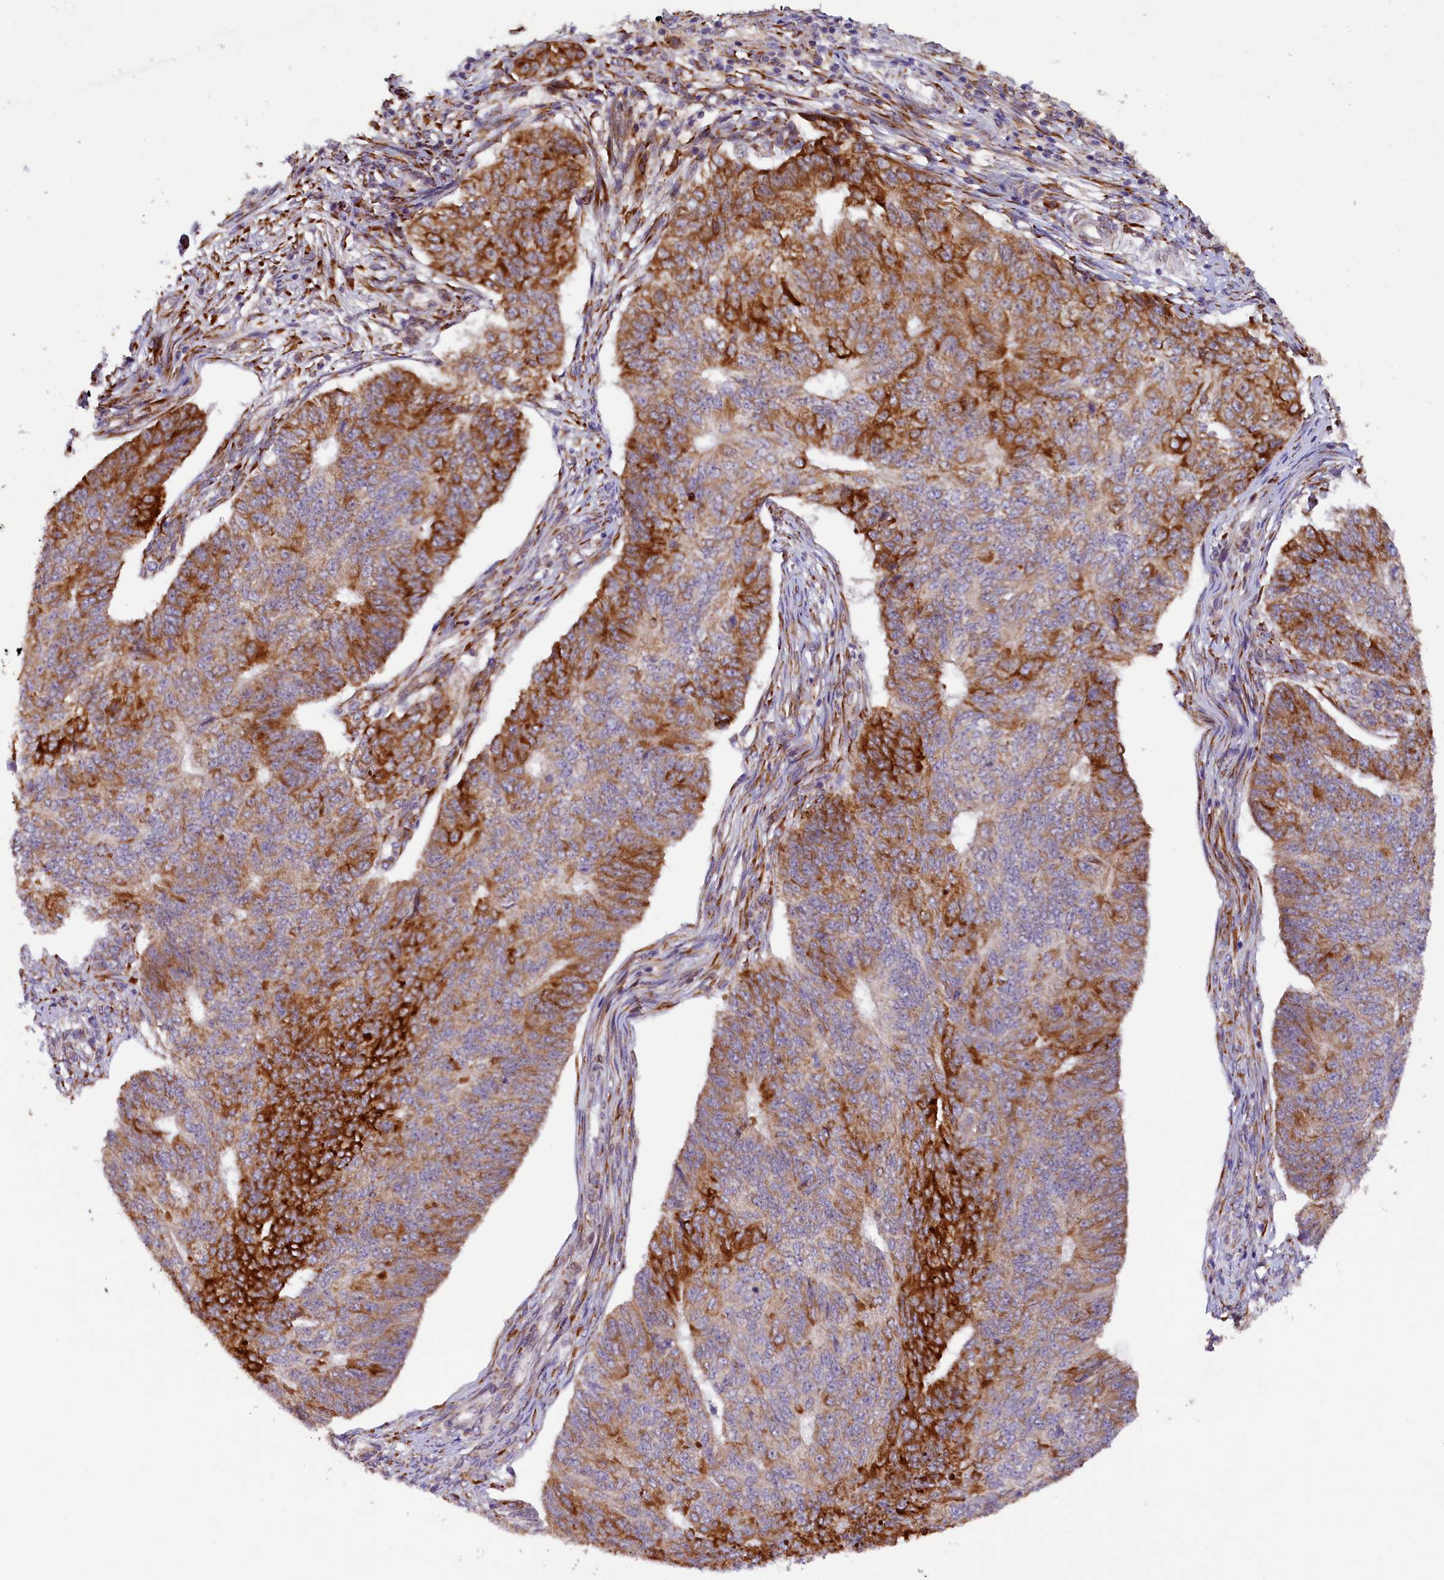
{"staining": {"intensity": "strong", "quantity": "25%-75%", "location": "cytoplasmic/membranous"}, "tissue": "endometrial cancer", "cell_type": "Tumor cells", "image_type": "cancer", "snomed": [{"axis": "morphology", "description": "Adenocarcinoma, NOS"}, {"axis": "topography", "description": "Endometrium"}], "caption": "Protein expression analysis of endometrial cancer reveals strong cytoplasmic/membranous expression in about 25%-75% of tumor cells.", "gene": "SSC5D", "patient": {"sex": "female", "age": 32}}